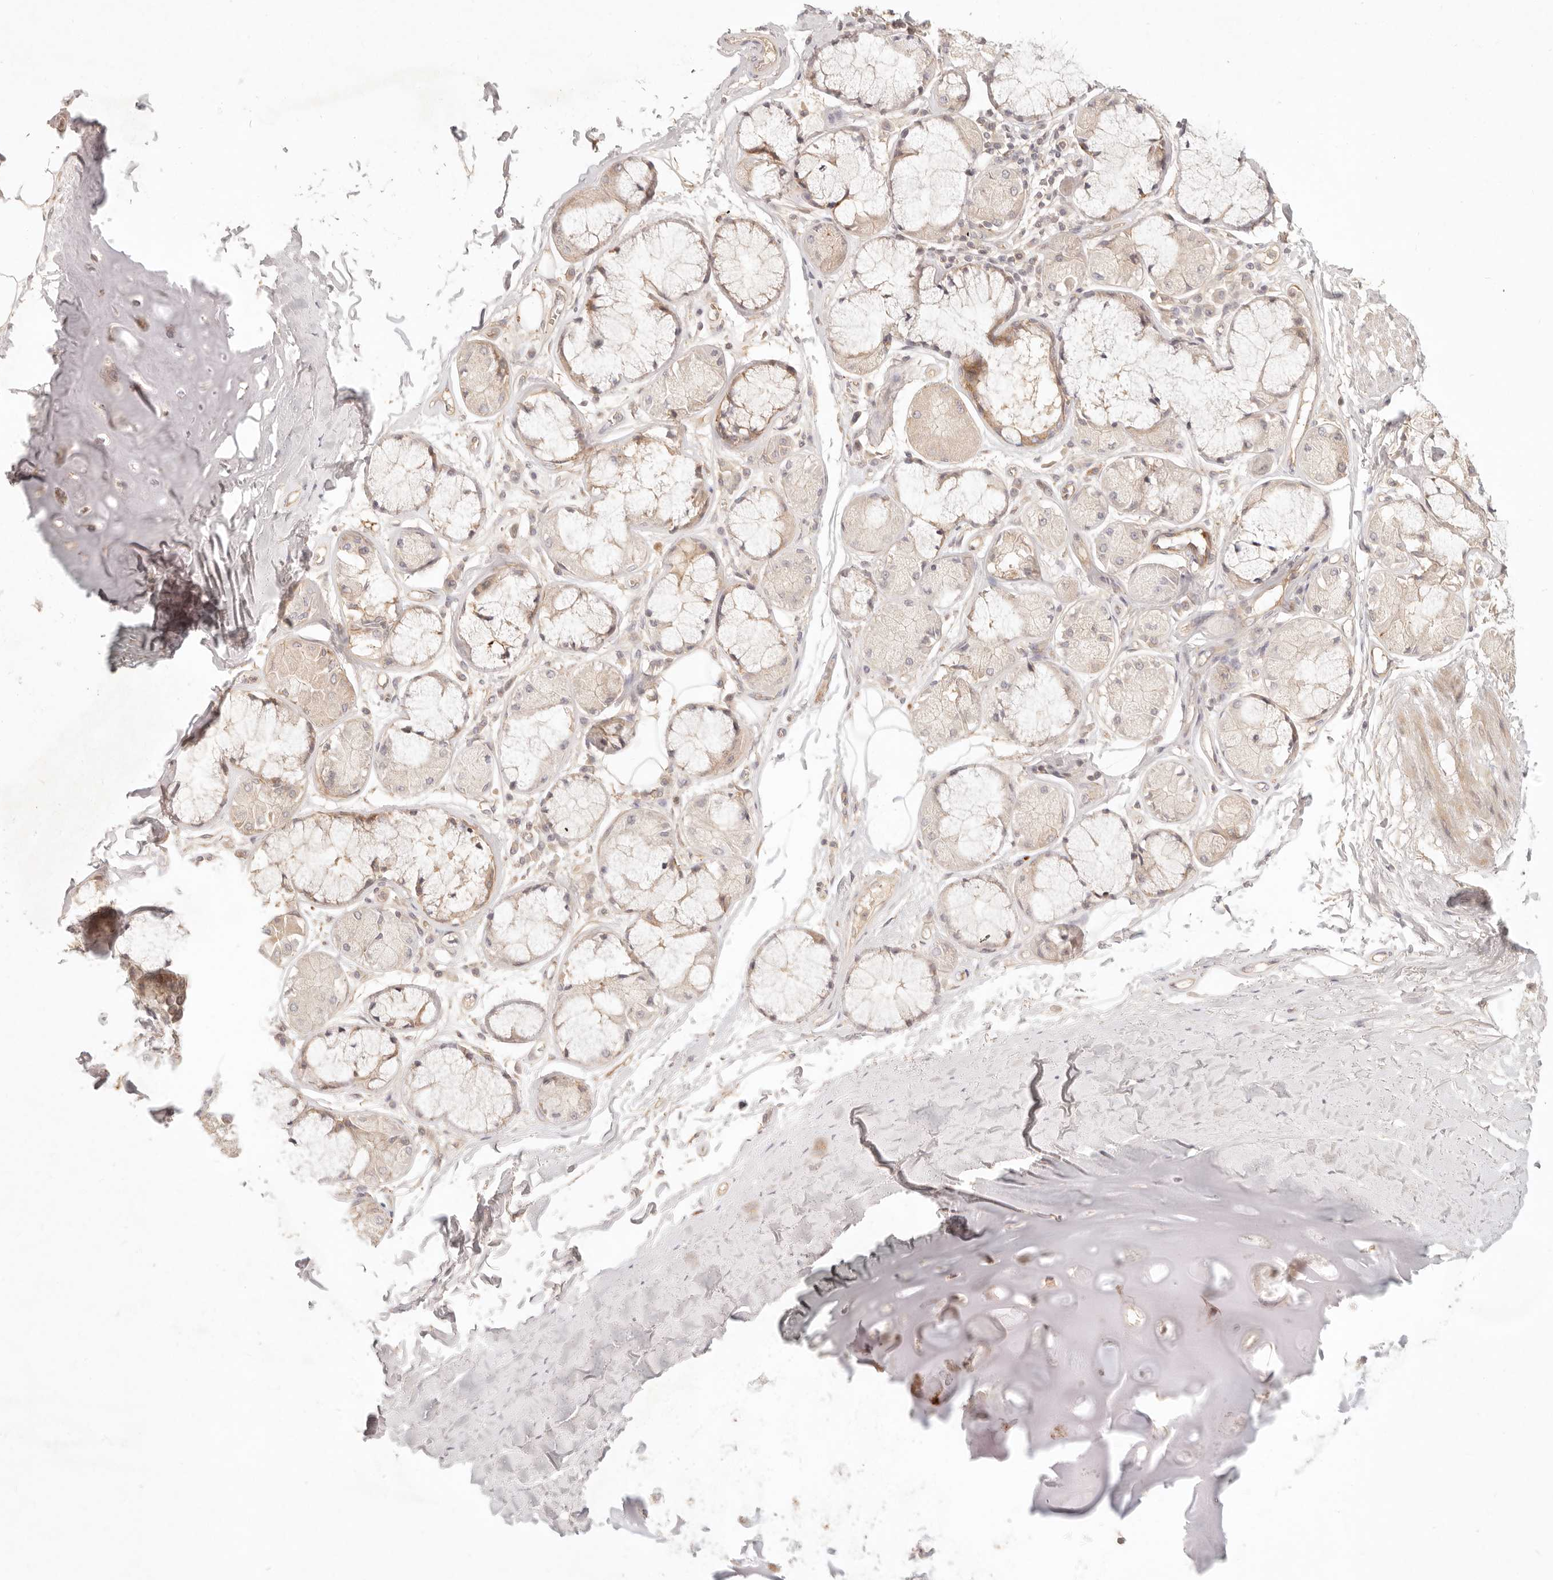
{"staining": {"intensity": "negative", "quantity": "none", "location": "none"}, "tissue": "adipose tissue", "cell_type": "Adipocytes", "image_type": "normal", "snomed": [{"axis": "morphology", "description": "Normal tissue, NOS"}, {"axis": "topography", "description": "Bronchus"}], "caption": "There is no significant expression in adipocytes of adipose tissue. The staining was performed using DAB to visualize the protein expression in brown, while the nuclei were stained in blue with hematoxylin (Magnification: 20x).", "gene": "PPP1R3B", "patient": {"sex": "male", "age": 66}}